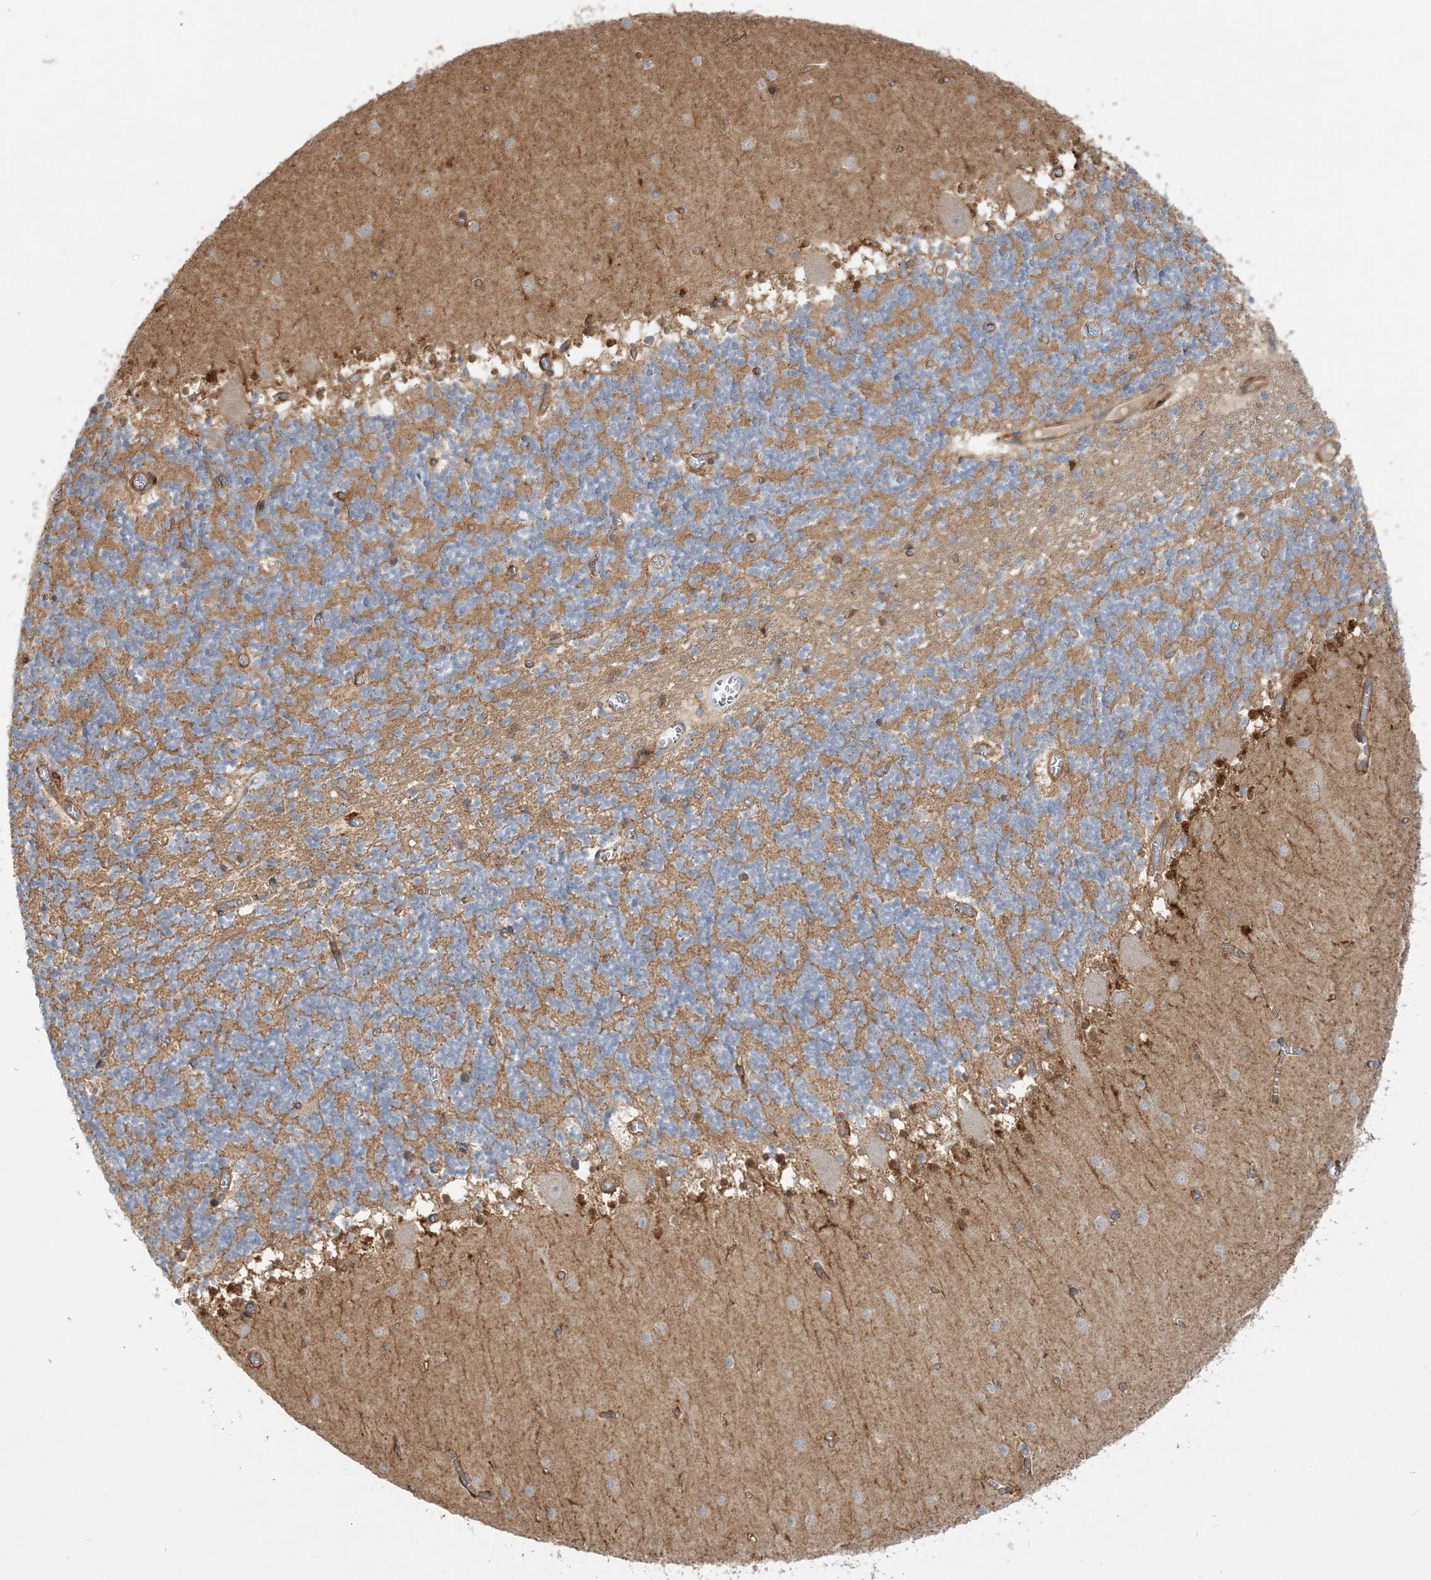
{"staining": {"intensity": "moderate", "quantity": "25%-75%", "location": "cytoplasmic/membranous"}, "tissue": "cerebellum", "cell_type": "Cells in granular layer", "image_type": "normal", "snomed": [{"axis": "morphology", "description": "Normal tissue, NOS"}, {"axis": "topography", "description": "Cerebellum"}], "caption": "About 25%-75% of cells in granular layer in normal human cerebellum reveal moderate cytoplasmic/membranous protein positivity as visualized by brown immunohistochemical staining.", "gene": "TBC1D5", "patient": {"sex": "female", "age": 28}}